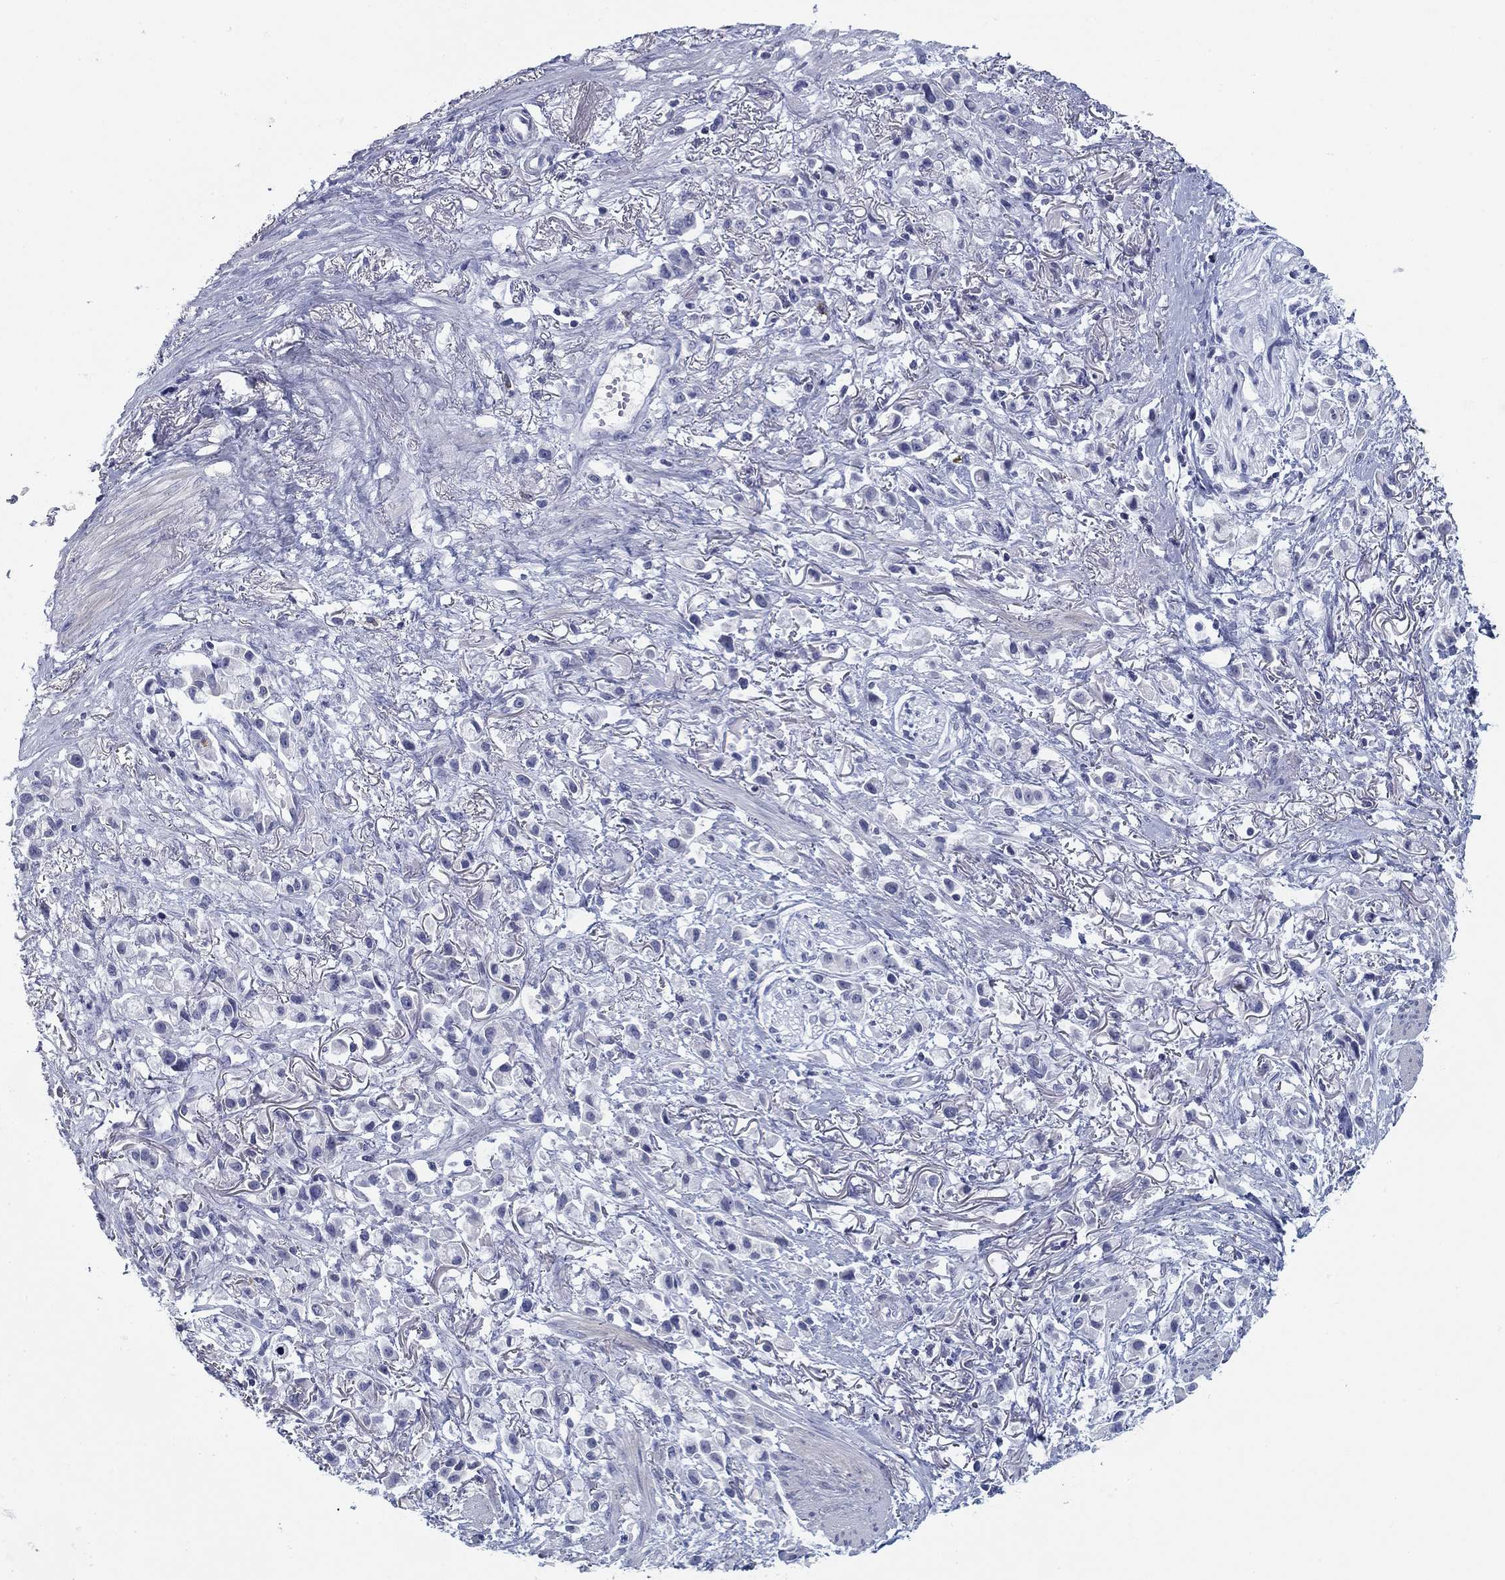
{"staining": {"intensity": "negative", "quantity": "none", "location": "none"}, "tissue": "stomach cancer", "cell_type": "Tumor cells", "image_type": "cancer", "snomed": [{"axis": "morphology", "description": "Adenocarcinoma, NOS"}, {"axis": "topography", "description": "Stomach"}], "caption": "This is a image of IHC staining of adenocarcinoma (stomach), which shows no positivity in tumor cells. The staining was performed using DAB to visualize the protein expression in brown, while the nuclei were stained in blue with hematoxylin (Magnification: 20x).", "gene": "CD79B", "patient": {"sex": "female", "age": 81}}